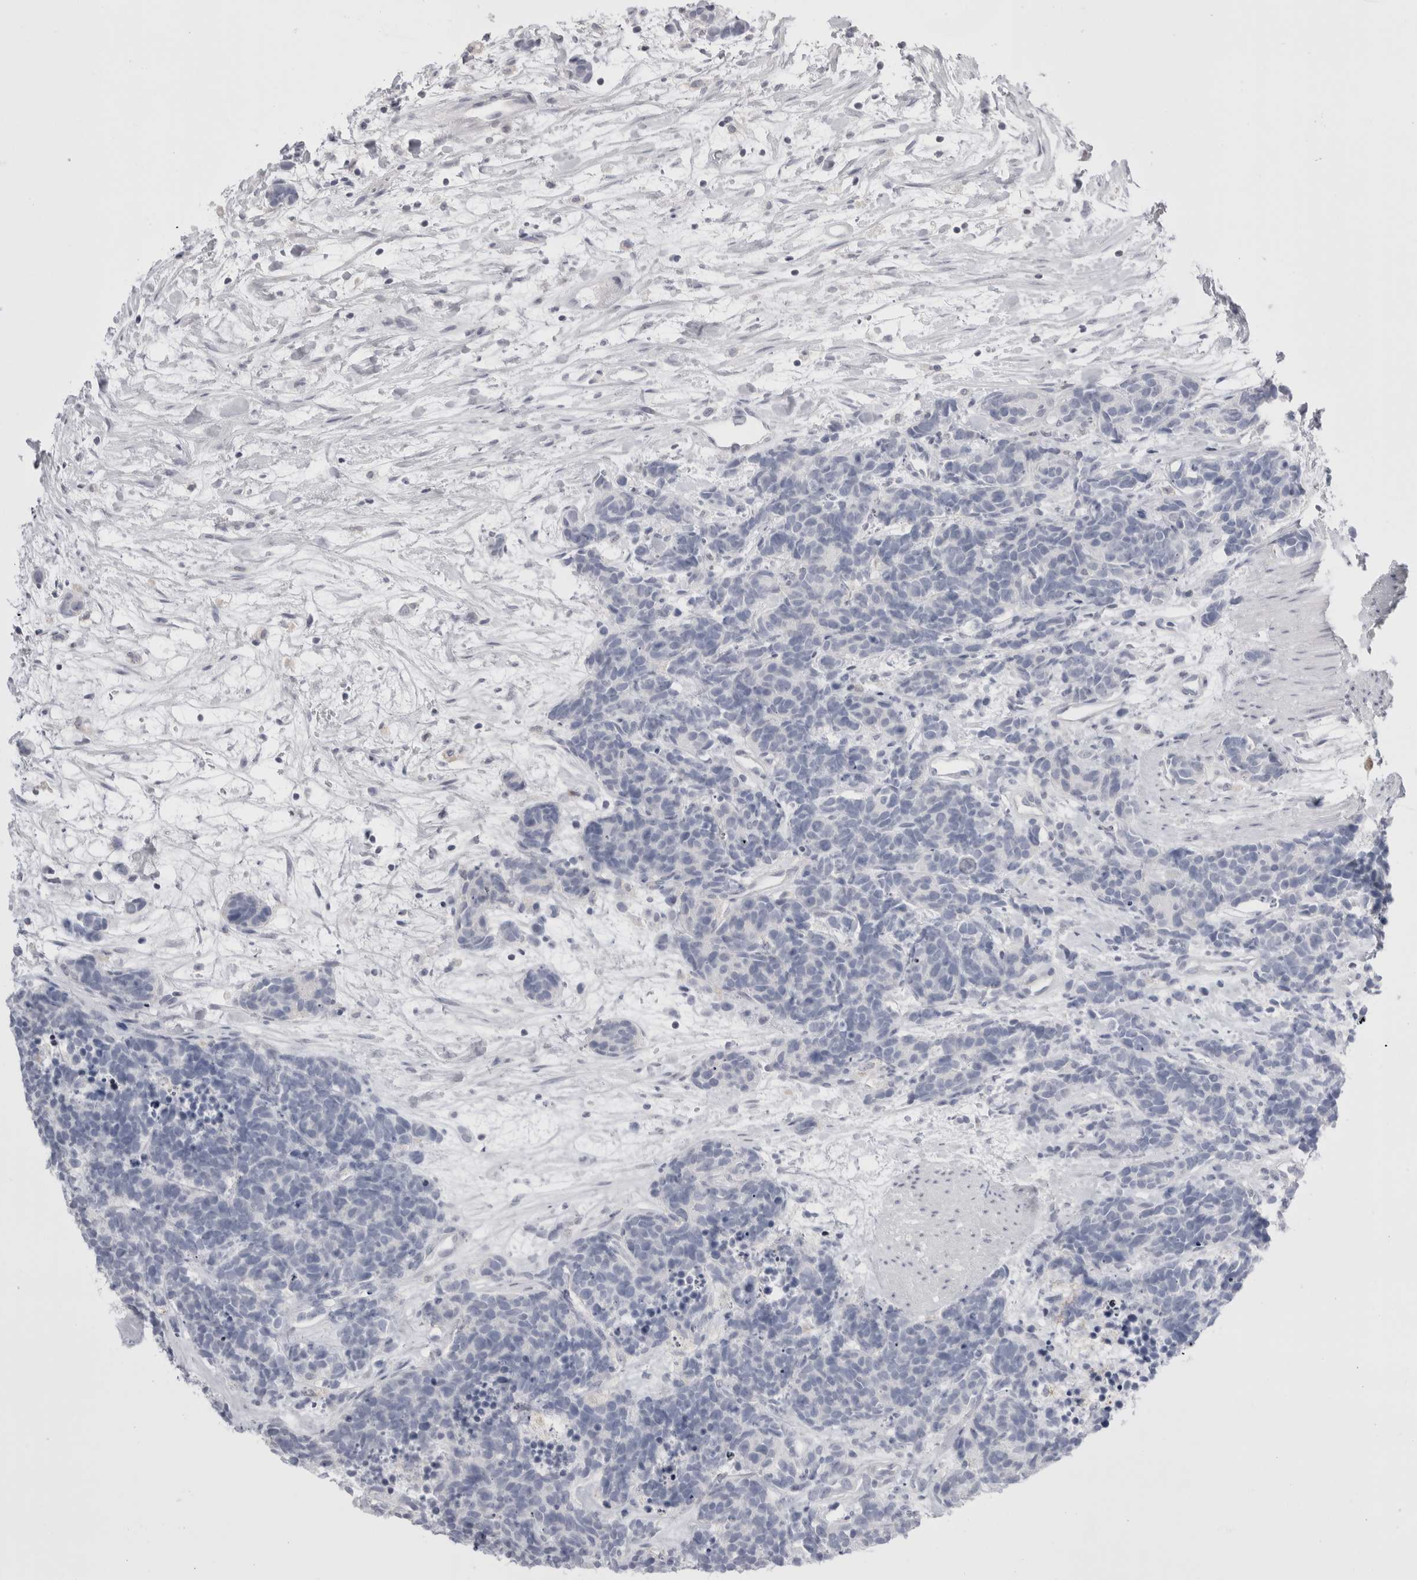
{"staining": {"intensity": "negative", "quantity": "none", "location": "none"}, "tissue": "carcinoid", "cell_type": "Tumor cells", "image_type": "cancer", "snomed": [{"axis": "morphology", "description": "Carcinoma, NOS"}, {"axis": "morphology", "description": "Carcinoid, malignant, NOS"}, {"axis": "topography", "description": "Urinary bladder"}], "caption": "Photomicrograph shows no protein staining in tumor cells of malignant carcinoid tissue. (DAB (3,3'-diaminobenzidine) immunohistochemistry (IHC) with hematoxylin counter stain).", "gene": "FNDC8", "patient": {"sex": "male", "age": 57}}